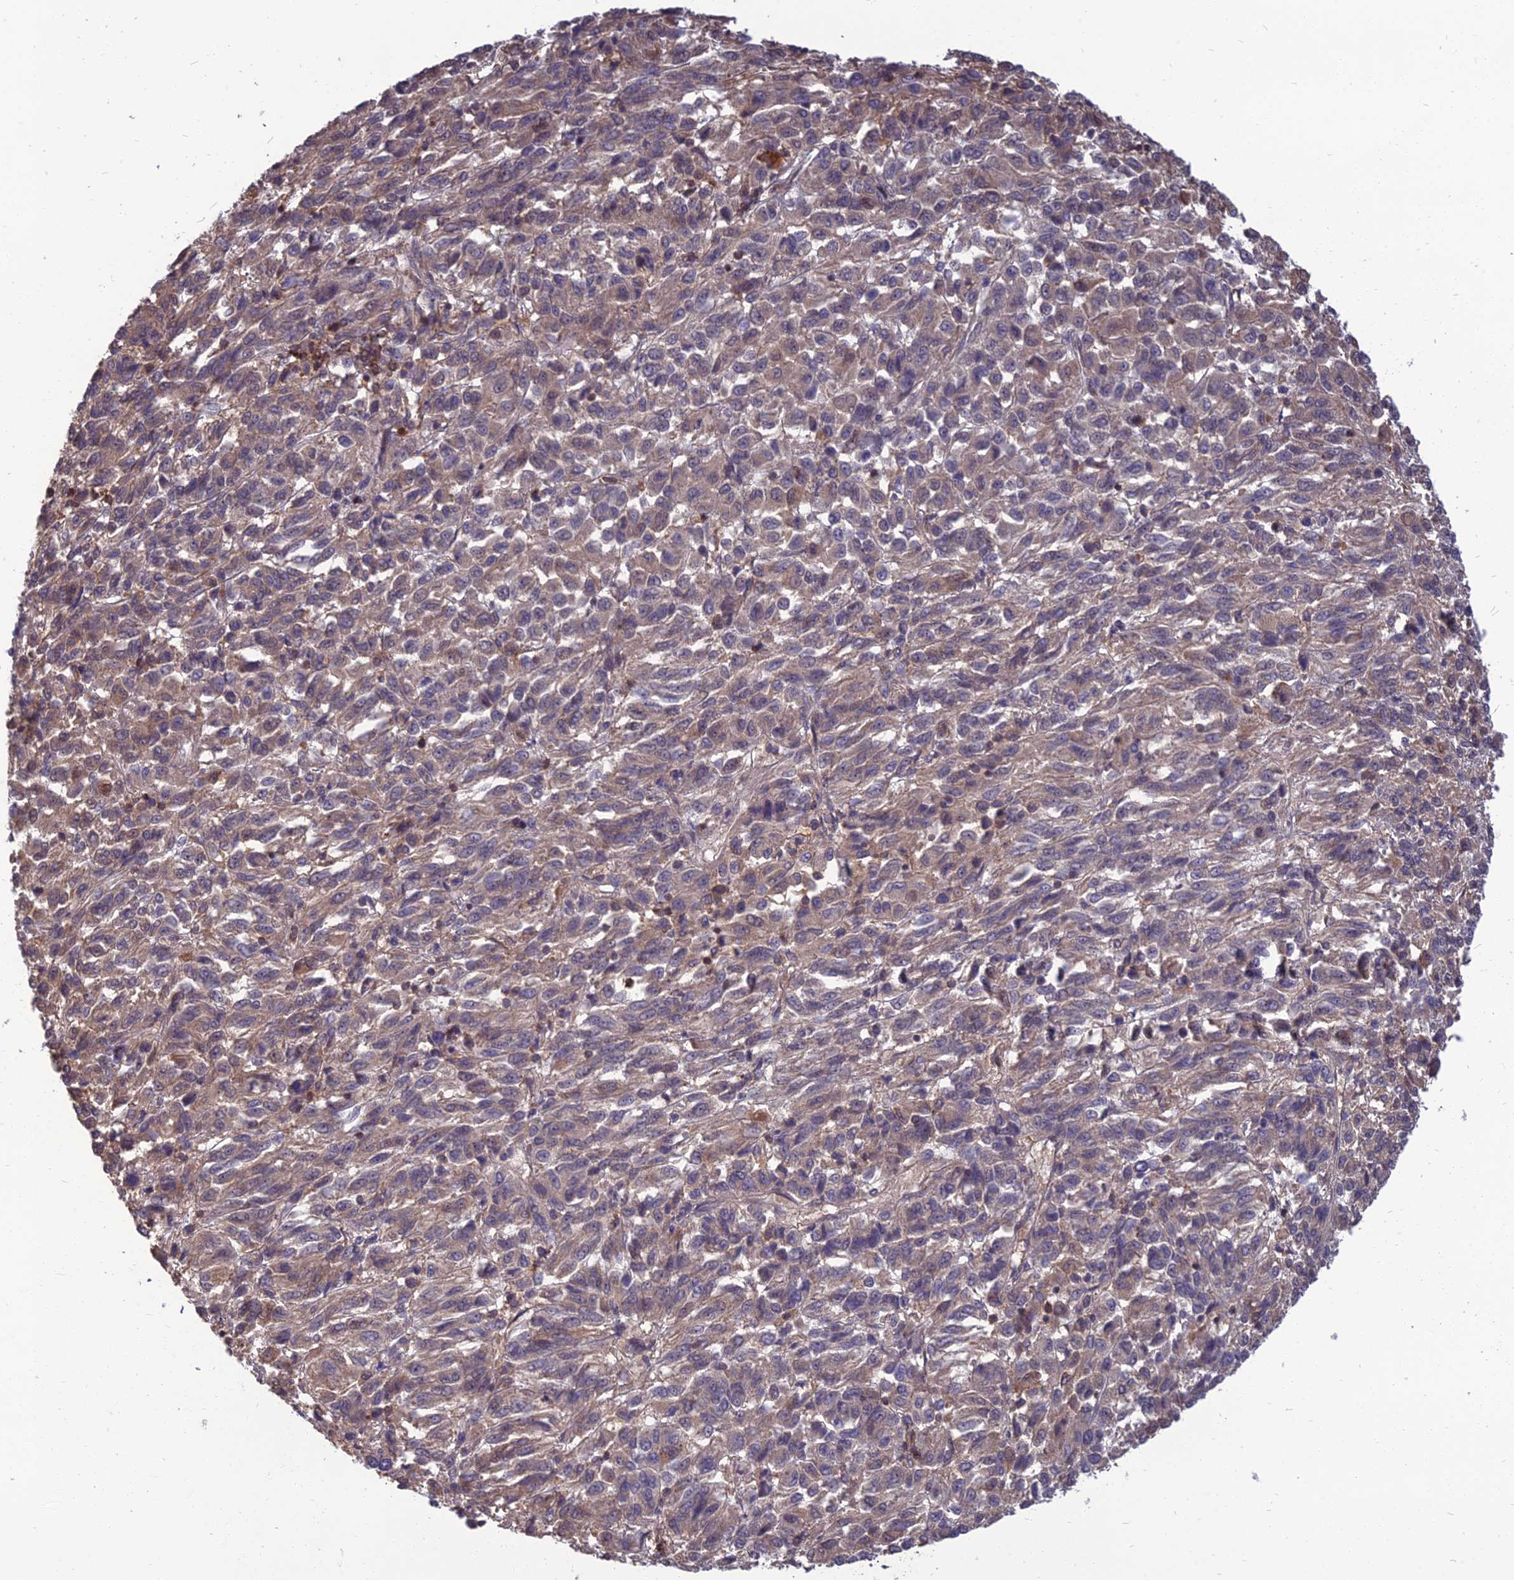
{"staining": {"intensity": "moderate", "quantity": ">75%", "location": "cytoplasmic/membranous"}, "tissue": "melanoma", "cell_type": "Tumor cells", "image_type": "cancer", "snomed": [{"axis": "morphology", "description": "Malignant melanoma, Metastatic site"}, {"axis": "topography", "description": "Lung"}], "caption": "Tumor cells reveal moderate cytoplasmic/membranous positivity in approximately >75% of cells in malignant melanoma (metastatic site). (brown staining indicates protein expression, while blue staining denotes nuclei).", "gene": "OPA3", "patient": {"sex": "male", "age": 64}}